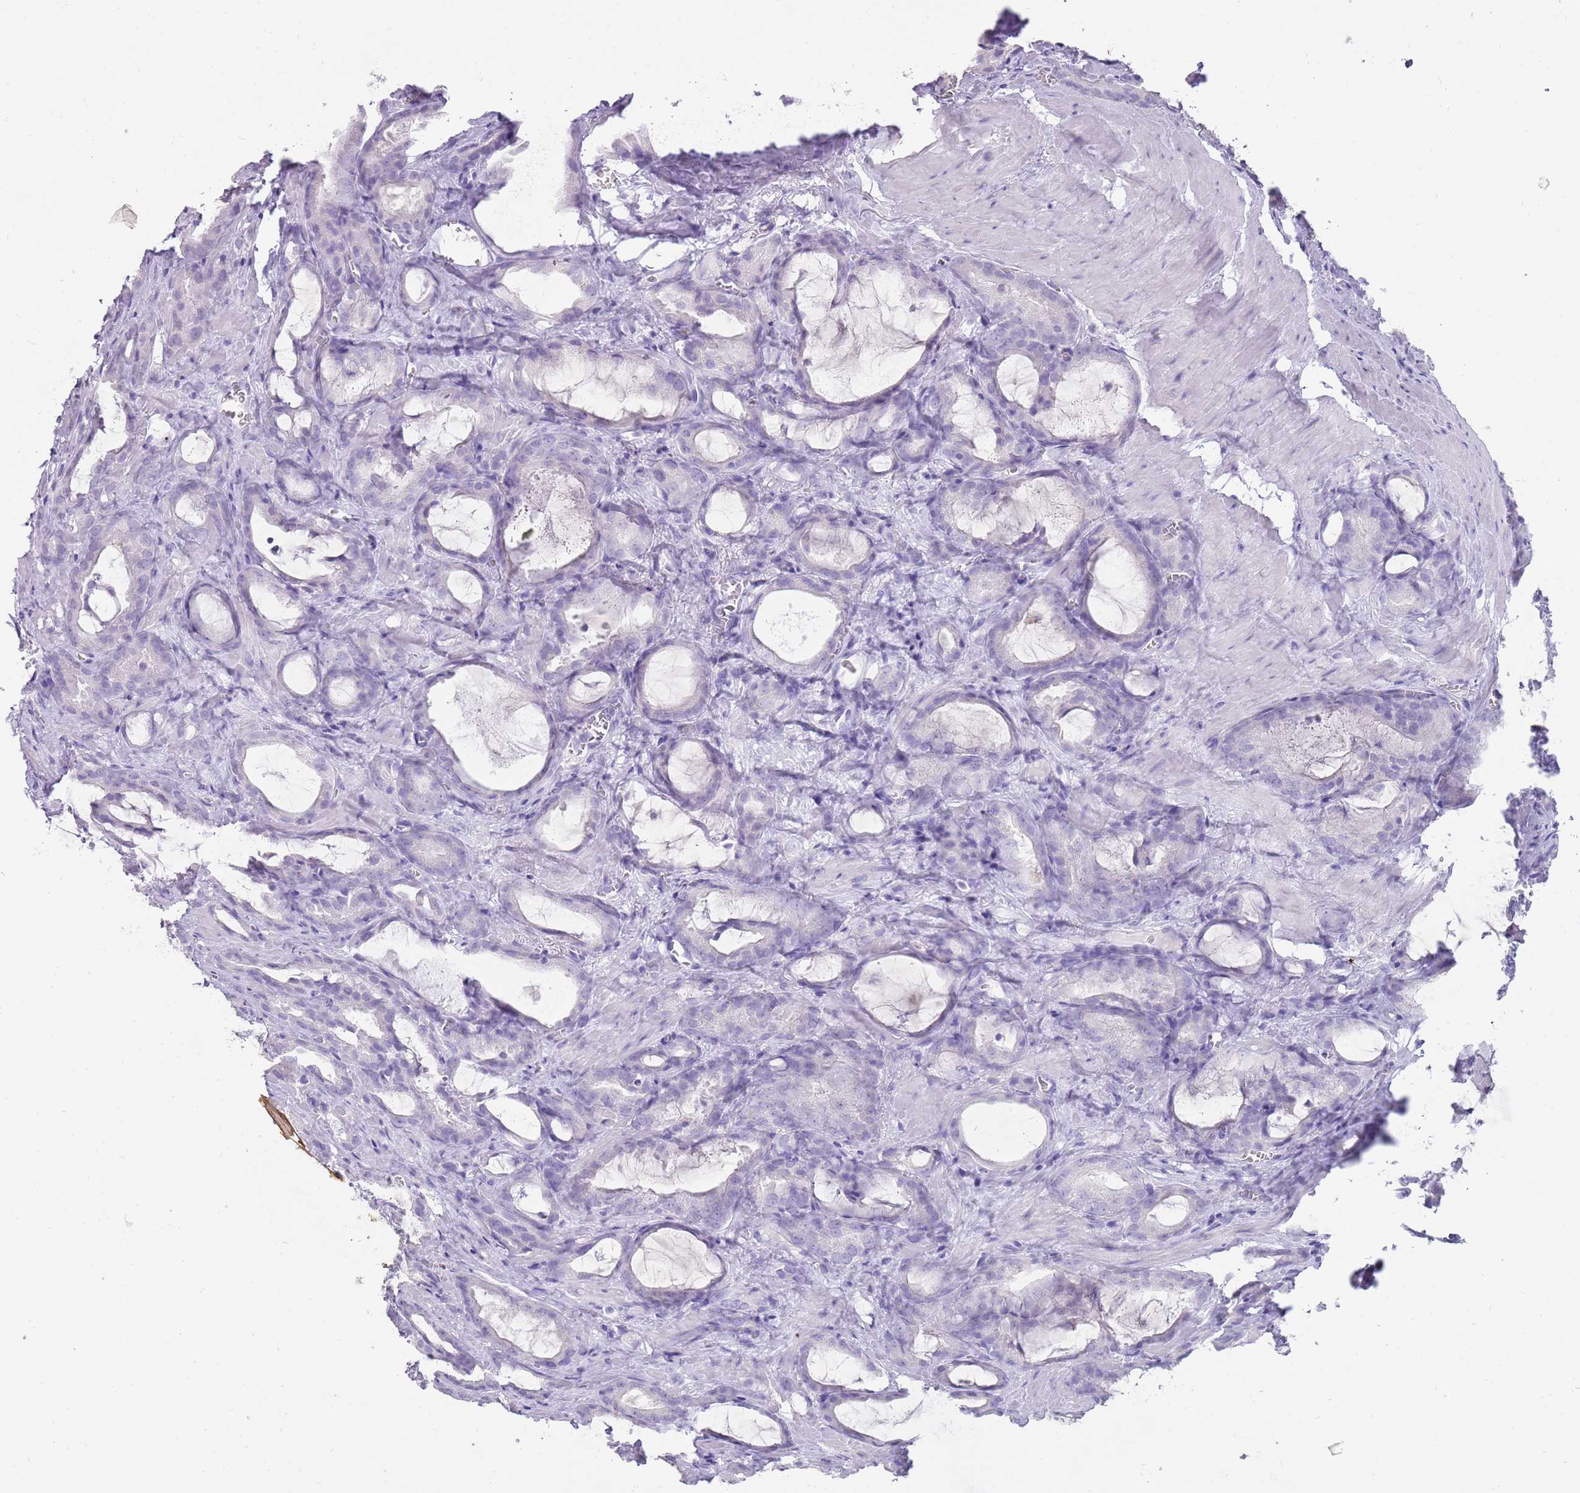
{"staining": {"intensity": "negative", "quantity": "none", "location": "none"}, "tissue": "prostate cancer", "cell_type": "Tumor cells", "image_type": "cancer", "snomed": [{"axis": "morphology", "description": "Adenocarcinoma, High grade"}, {"axis": "topography", "description": "Prostate"}], "caption": "Immunohistochemical staining of high-grade adenocarcinoma (prostate) shows no significant positivity in tumor cells. Nuclei are stained in blue.", "gene": "NBPF3", "patient": {"sex": "male", "age": 72}}